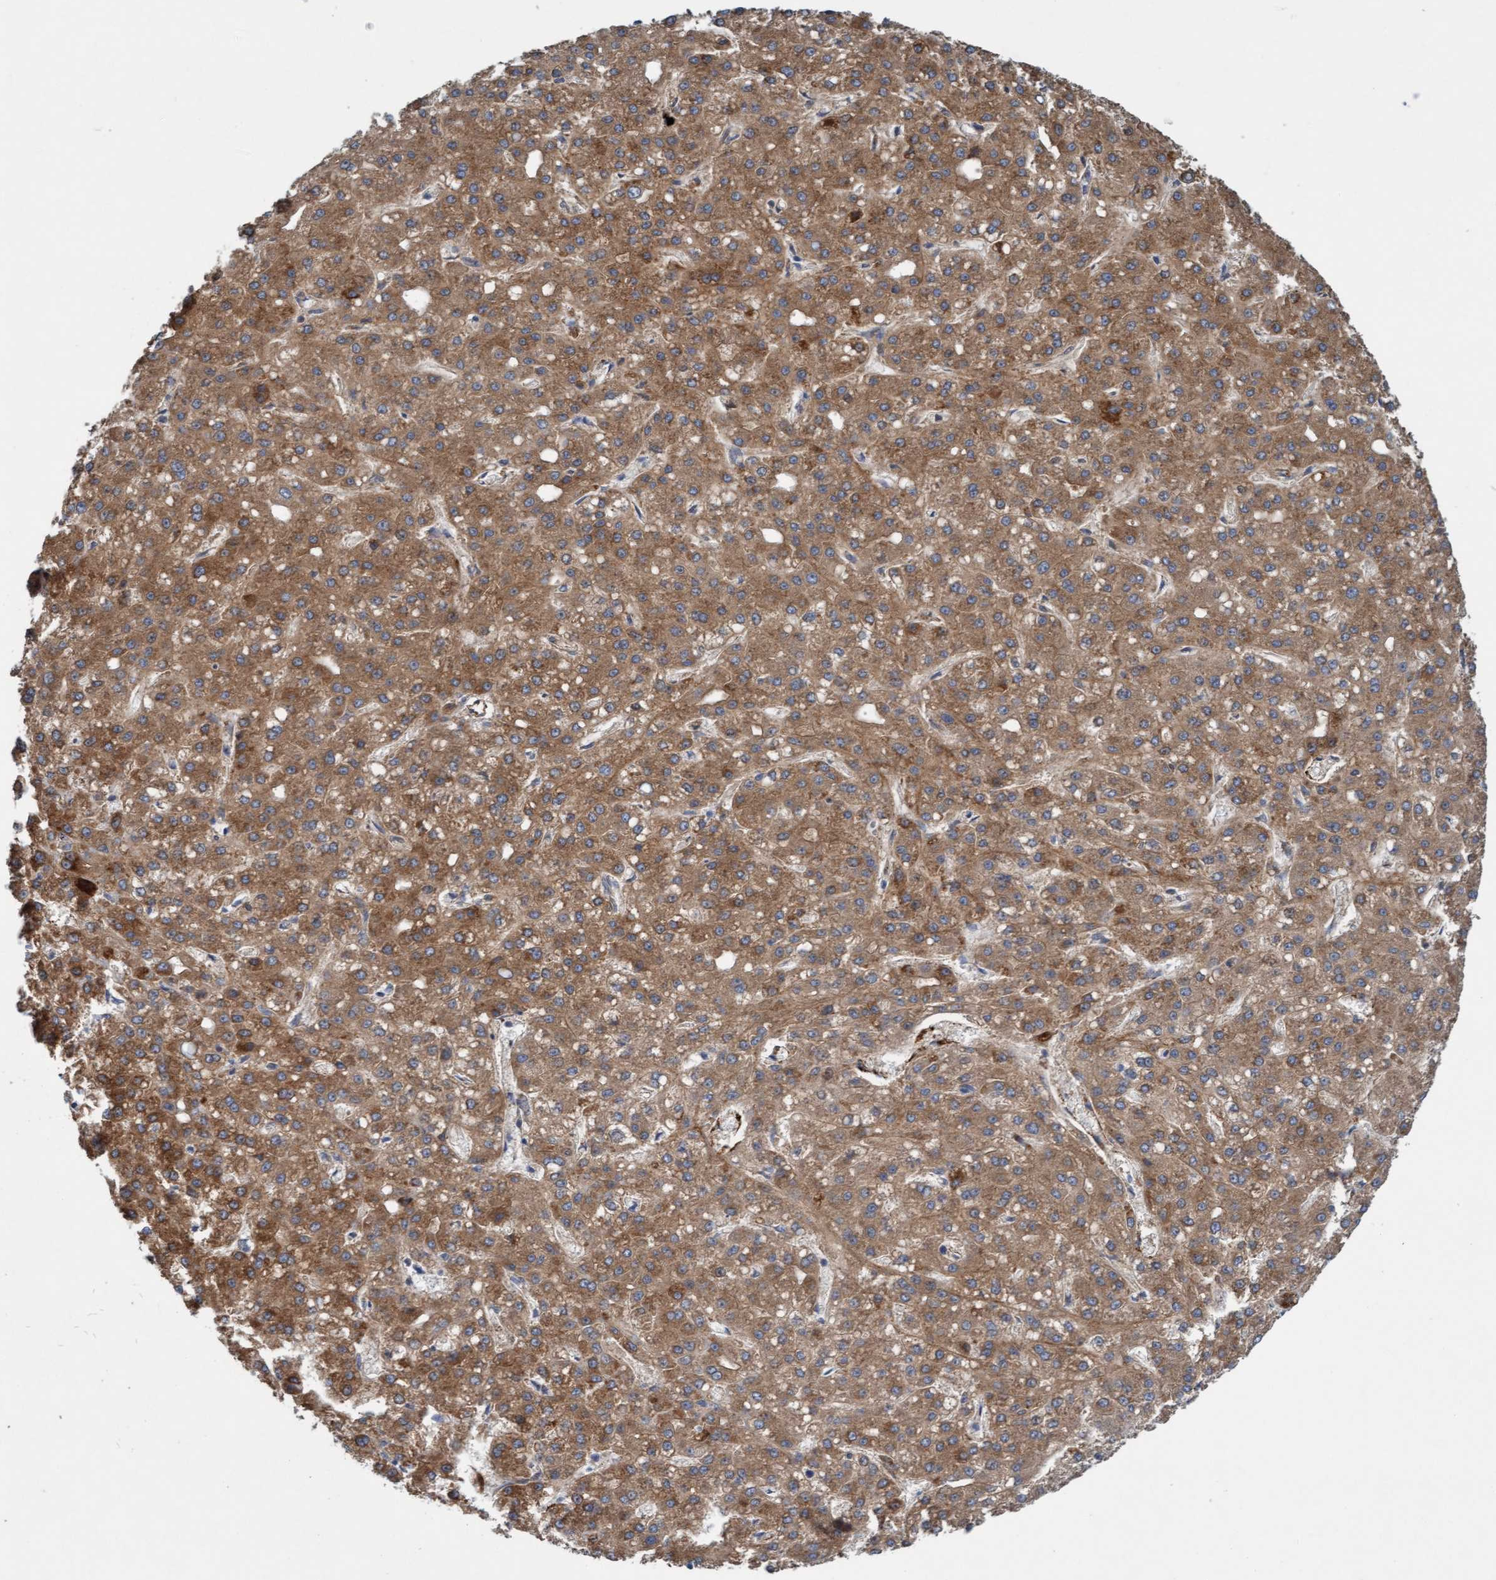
{"staining": {"intensity": "moderate", "quantity": ">75%", "location": "cytoplasmic/membranous"}, "tissue": "liver cancer", "cell_type": "Tumor cells", "image_type": "cancer", "snomed": [{"axis": "morphology", "description": "Carcinoma, Hepatocellular, NOS"}, {"axis": "topography", "description": "Liver"}], "caption": "The photomicrograph demonstrates staining of liver cancer, revealing moderate cytoplasmic/membranous protein positivity (brown color) within tumor cells. (DAB (3,3'-diaminobenzidine) IHC with brightfield microscopy, high magnification).", "gene": "ZNF566", "patient": {"sex": "male", "age": 67}}